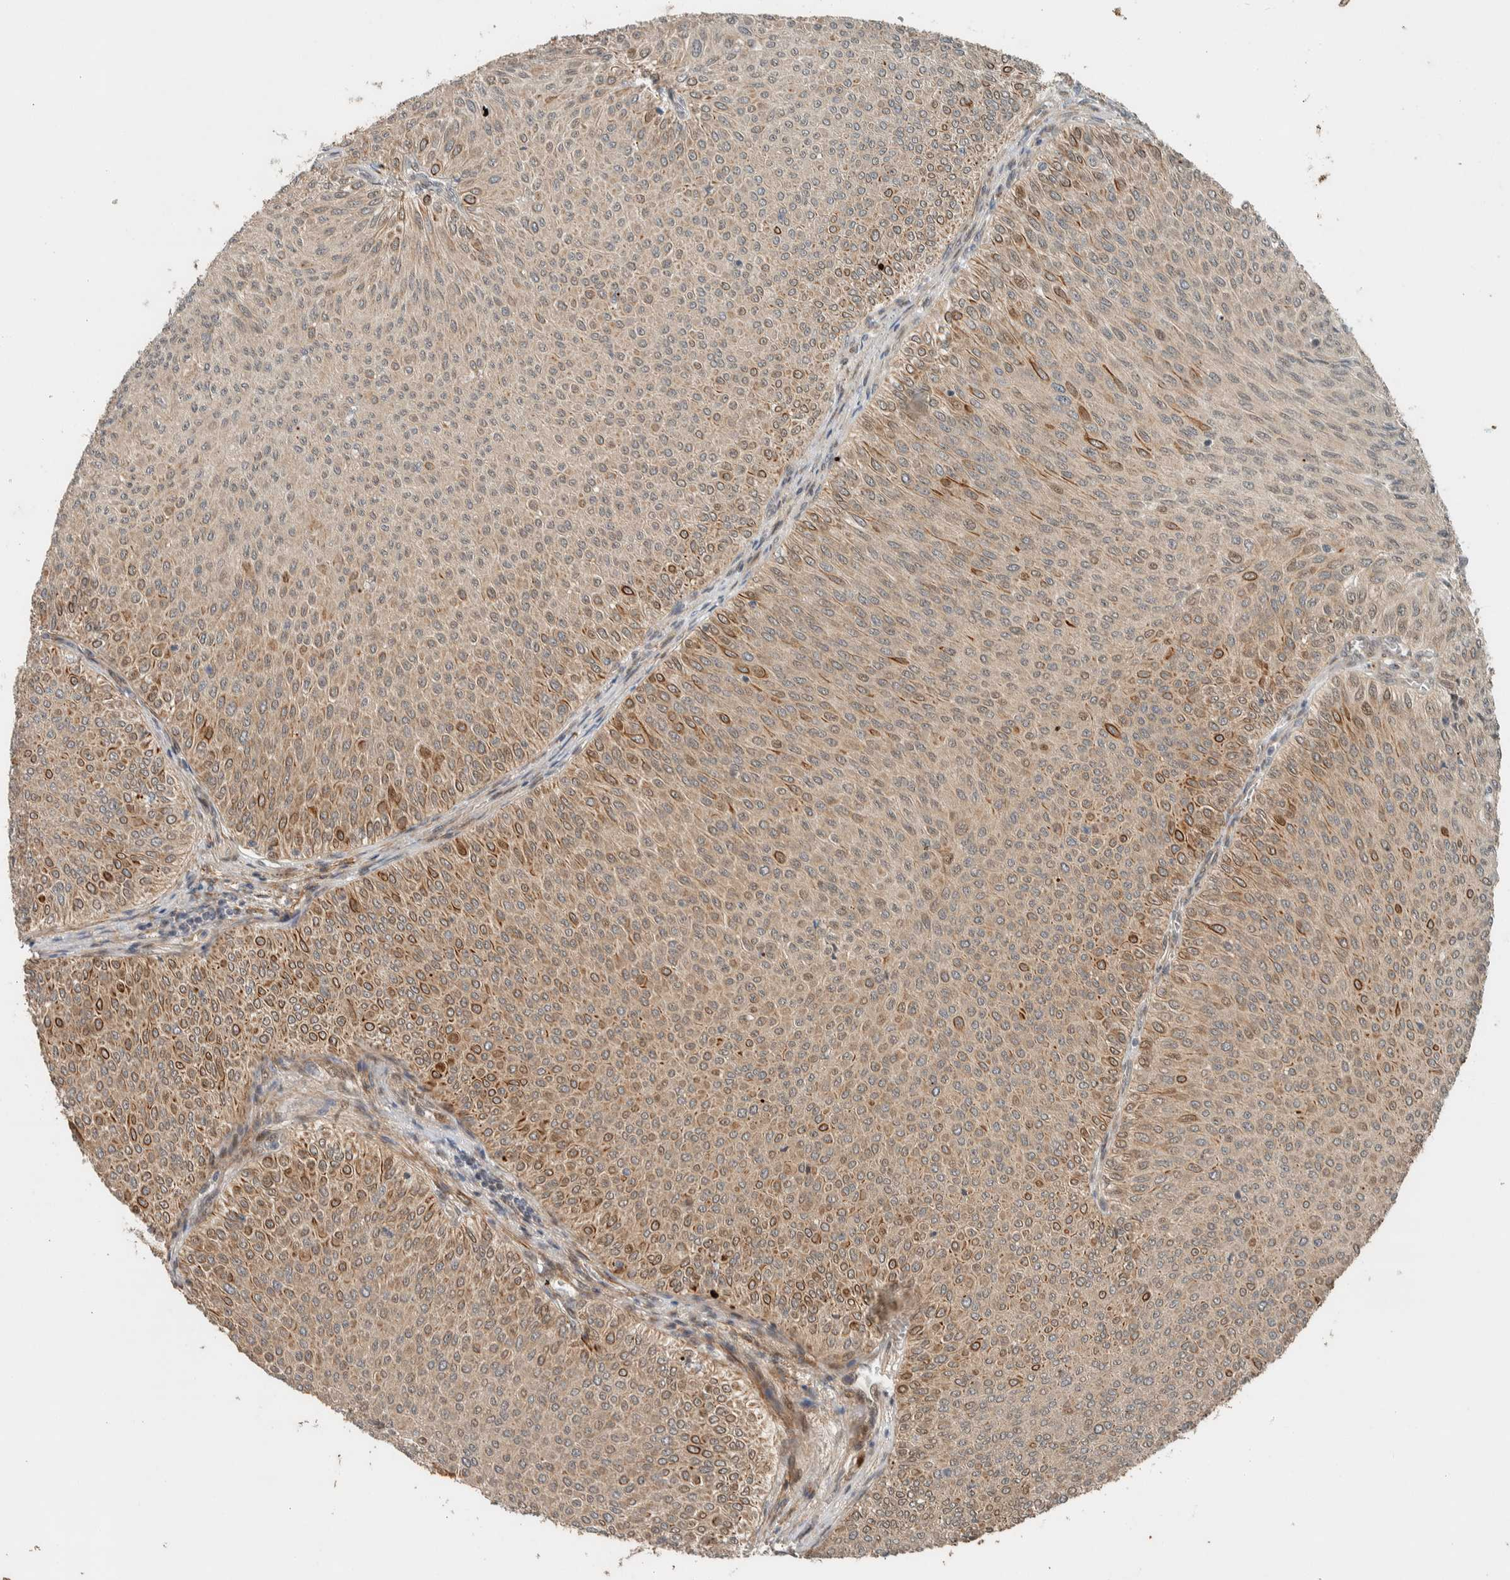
{"staining": {"intensity": "moderate", "quantity": "<25%", "location": "cytoplasmic/membranous,nuclear"}, "tissue": "urothelial cancer", "cell_type": "Tumor cells", "image_type": "cancer", "snomed": [{"axis": "morphology", "description": "Urothelial carcinoma, Low grade"}, {"axis": "topography", "description": "Urinary bladder"}], "caption": "Urothelial cancer was stained to show a protein in brown. There is low levels of moderate cytoplasmic/membranous and nuclear staining in approximately <25% of tumor cells. The protein is stained brown, and the nuclei are stained in blue (DAB (3,3'-diaminobenzidine) IHC with brightfield microscopy, high magnification).", "gene": "STXBP4", "patient": {"sex": "male", "age": 78}}